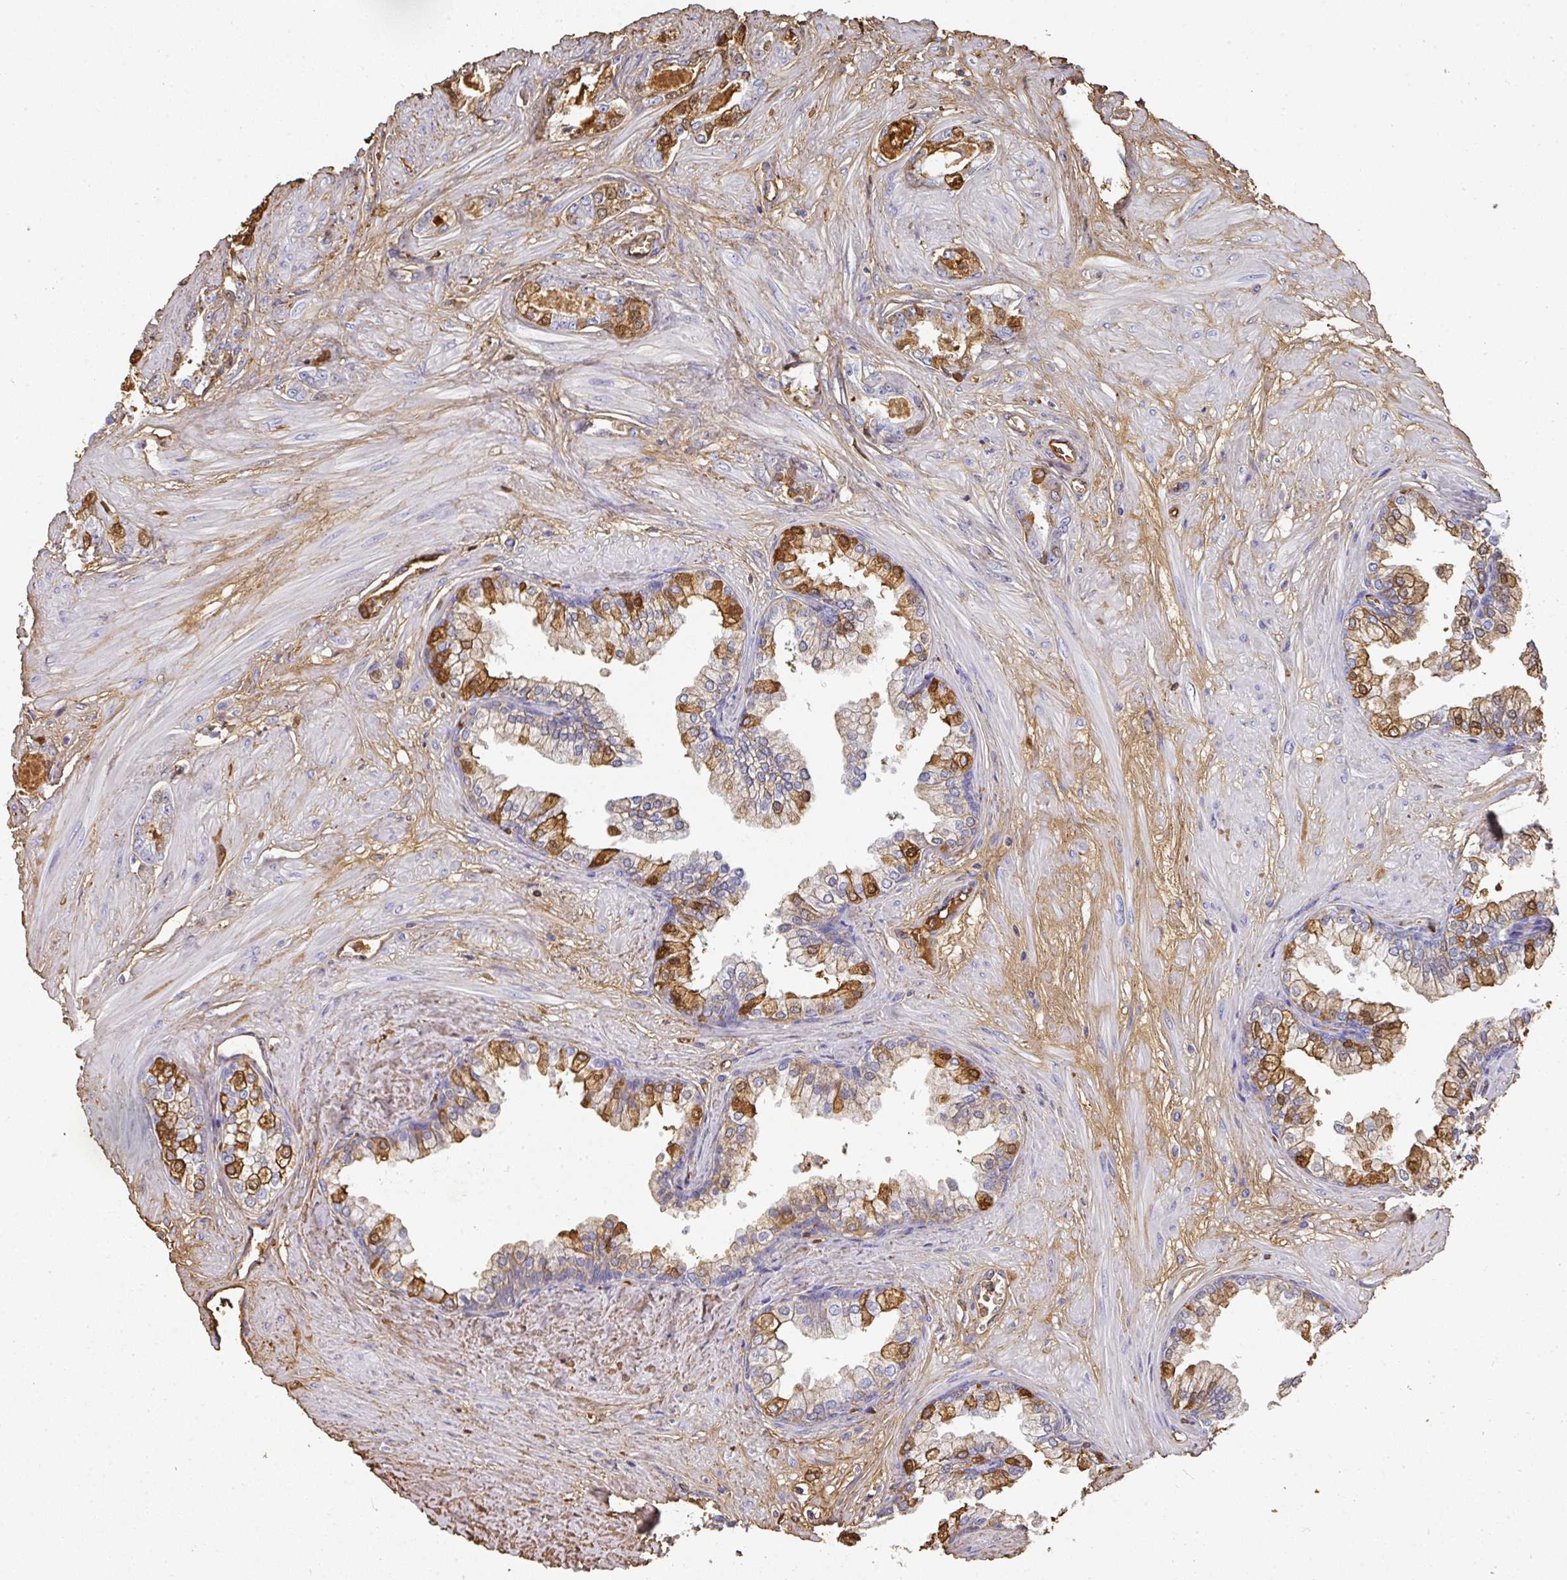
{"staining": {"intensity": "moderate", "quantity": "25%-75%", "location": "cytoplasmic/membranous"}, "tissue": "prostate cancer", "cell_type": "Tumor cells", "image_type": "cancer", "snomed": [{"axis": "morphology", "description": "Adenocarcinoma, Low grade"}, {"axis": "topography", "description": "Prostate"}], "caption": "Immunohistochemical staining of prostate adenocarcinoma (low-grade) demonstrates moderate cytoplasmic/membranous protein positivity in approximately 25%-75% of tumor cells.", "gene": "ALB", "patient": {"sex": "male", "age": 60}}